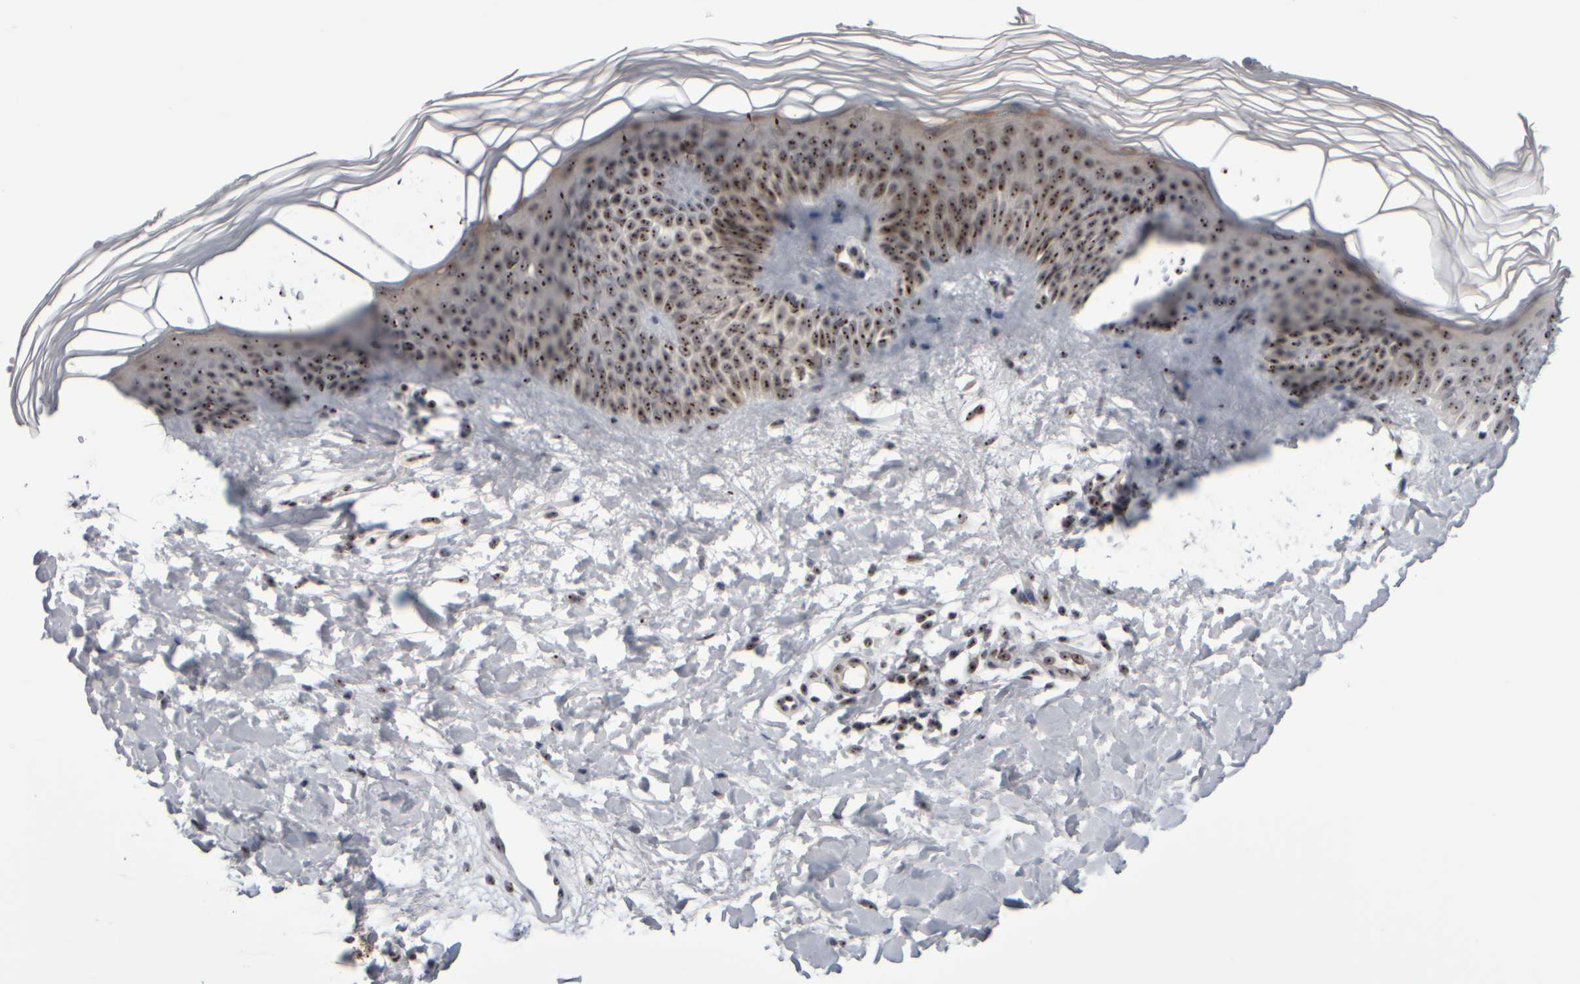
{"staining": {"intensity": "moderate", "quantity": ">75%", "location": "nuclear"}, "tissue": "skin", "cell_type": "Fibroblasts", "image_type": "normal", "snomed": [{"axis": "morphology", "description": "Normal tissue, NOS"}, {"axis": "morphology", "description": "Malignant melanoma, Metastatic site"}, {"axis": "topography", "description": "Skin"}], "caption": "Immunohistochemistry (DAB (3,3'-diaminobenzidine)) staining of normal skin shows moderate nuclear protein expression in about >75% of fibroblasts.", "gene": "SURF6", "patient": {"sex": "male", "age": 41}}